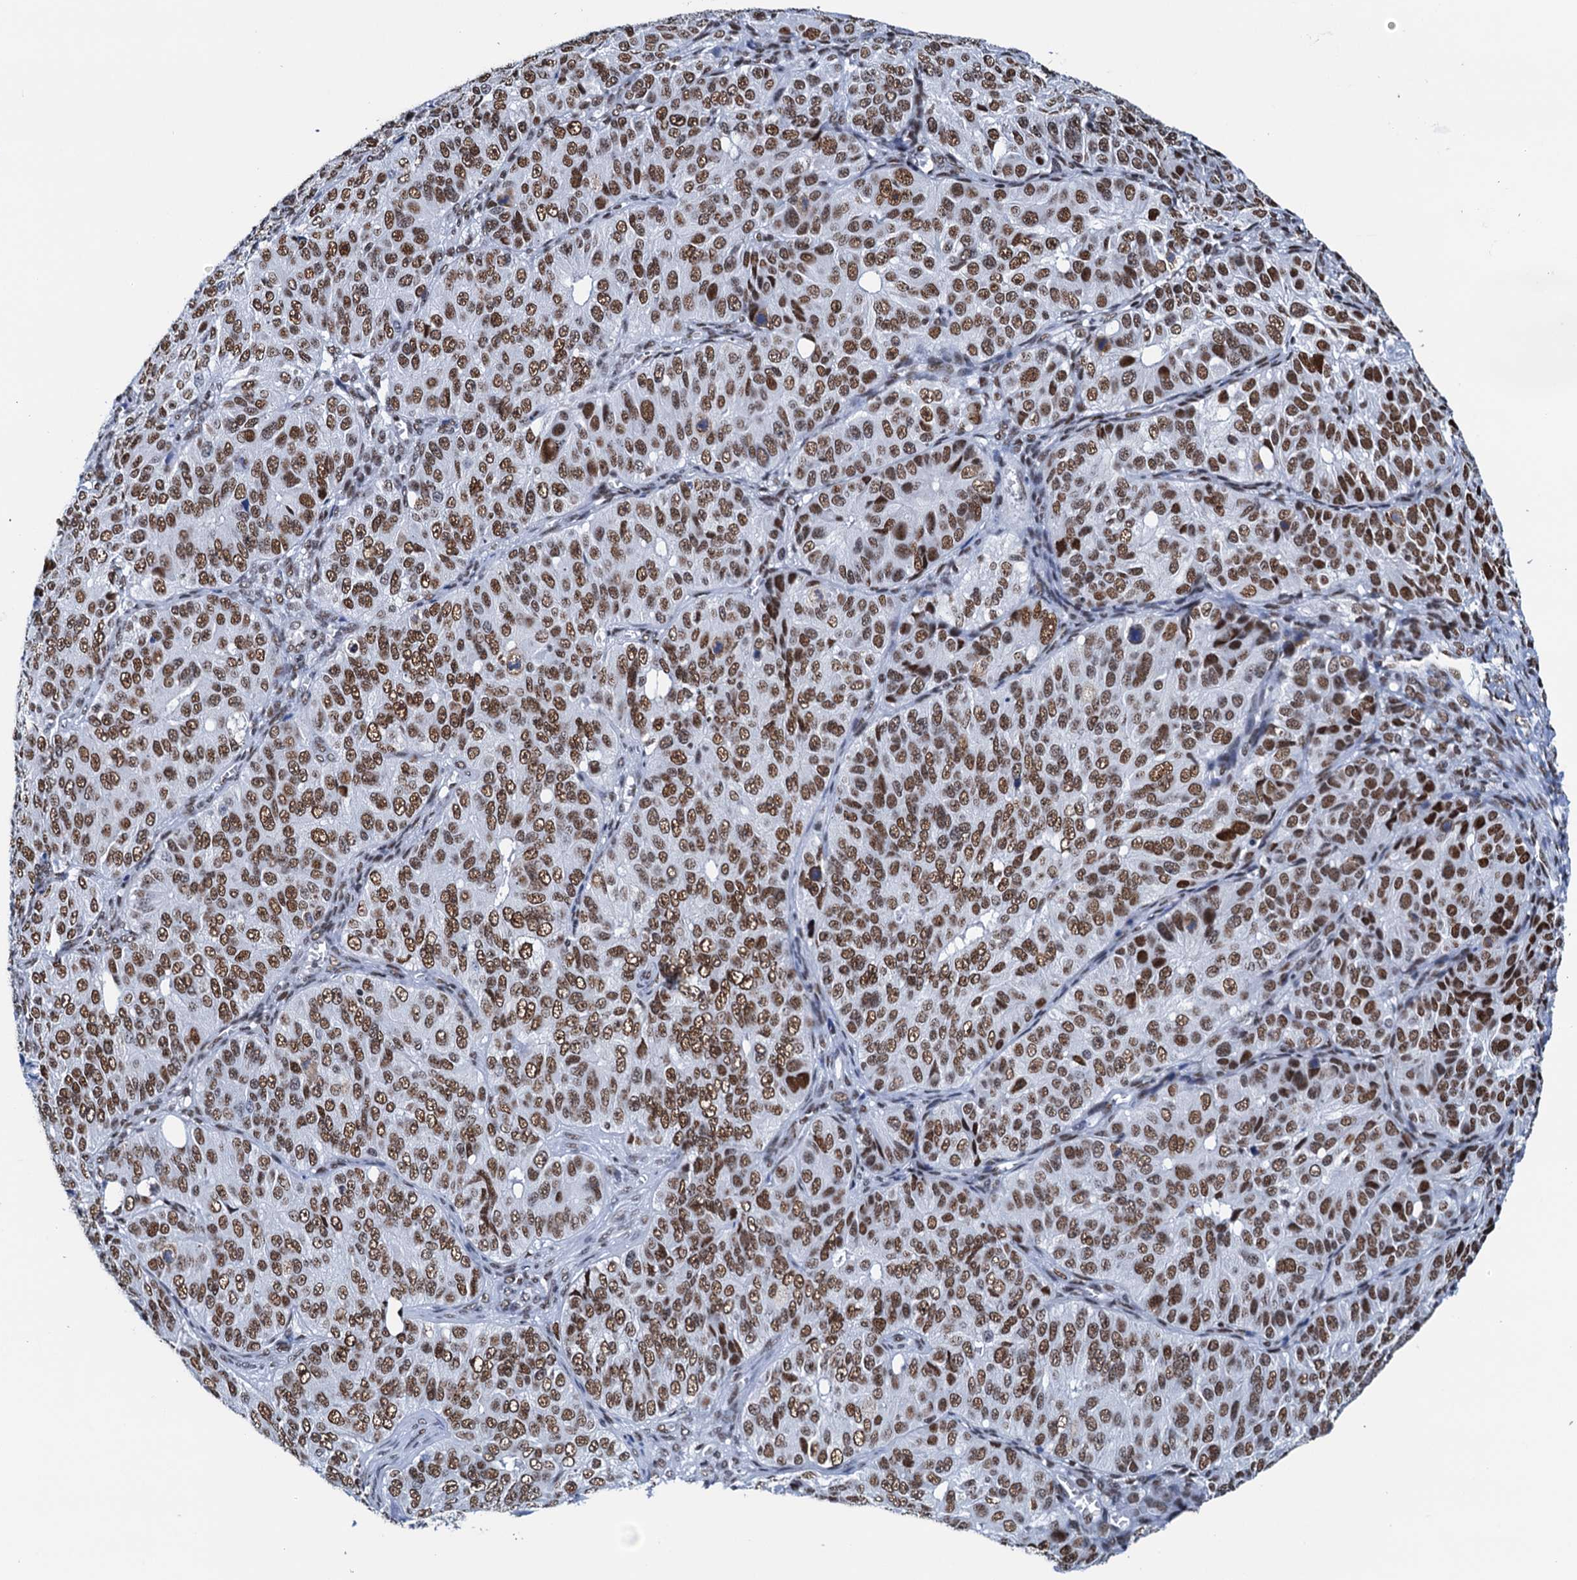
{"staining": {"intensity": "moderate", "quantity": ">75%", "location": "nuclear"}, "tissue": "ovarian cancer", "cell_type": "Tumor cells", "image_type": "cancer", "snomed": [{"axis": "morphology", "description": "Carcinoma, endometroid"}, {"axis": "topography", "description": "Ovary"}], "caption": "This is a photomicrograph of immunohistochemistry (IHC) staining of endometroid carcinoma (ovarian), which shows moderate staining in the nuclear of tumor cells.", "gene": "SLTM", "patient": {"sex": "female", "age": 51}}